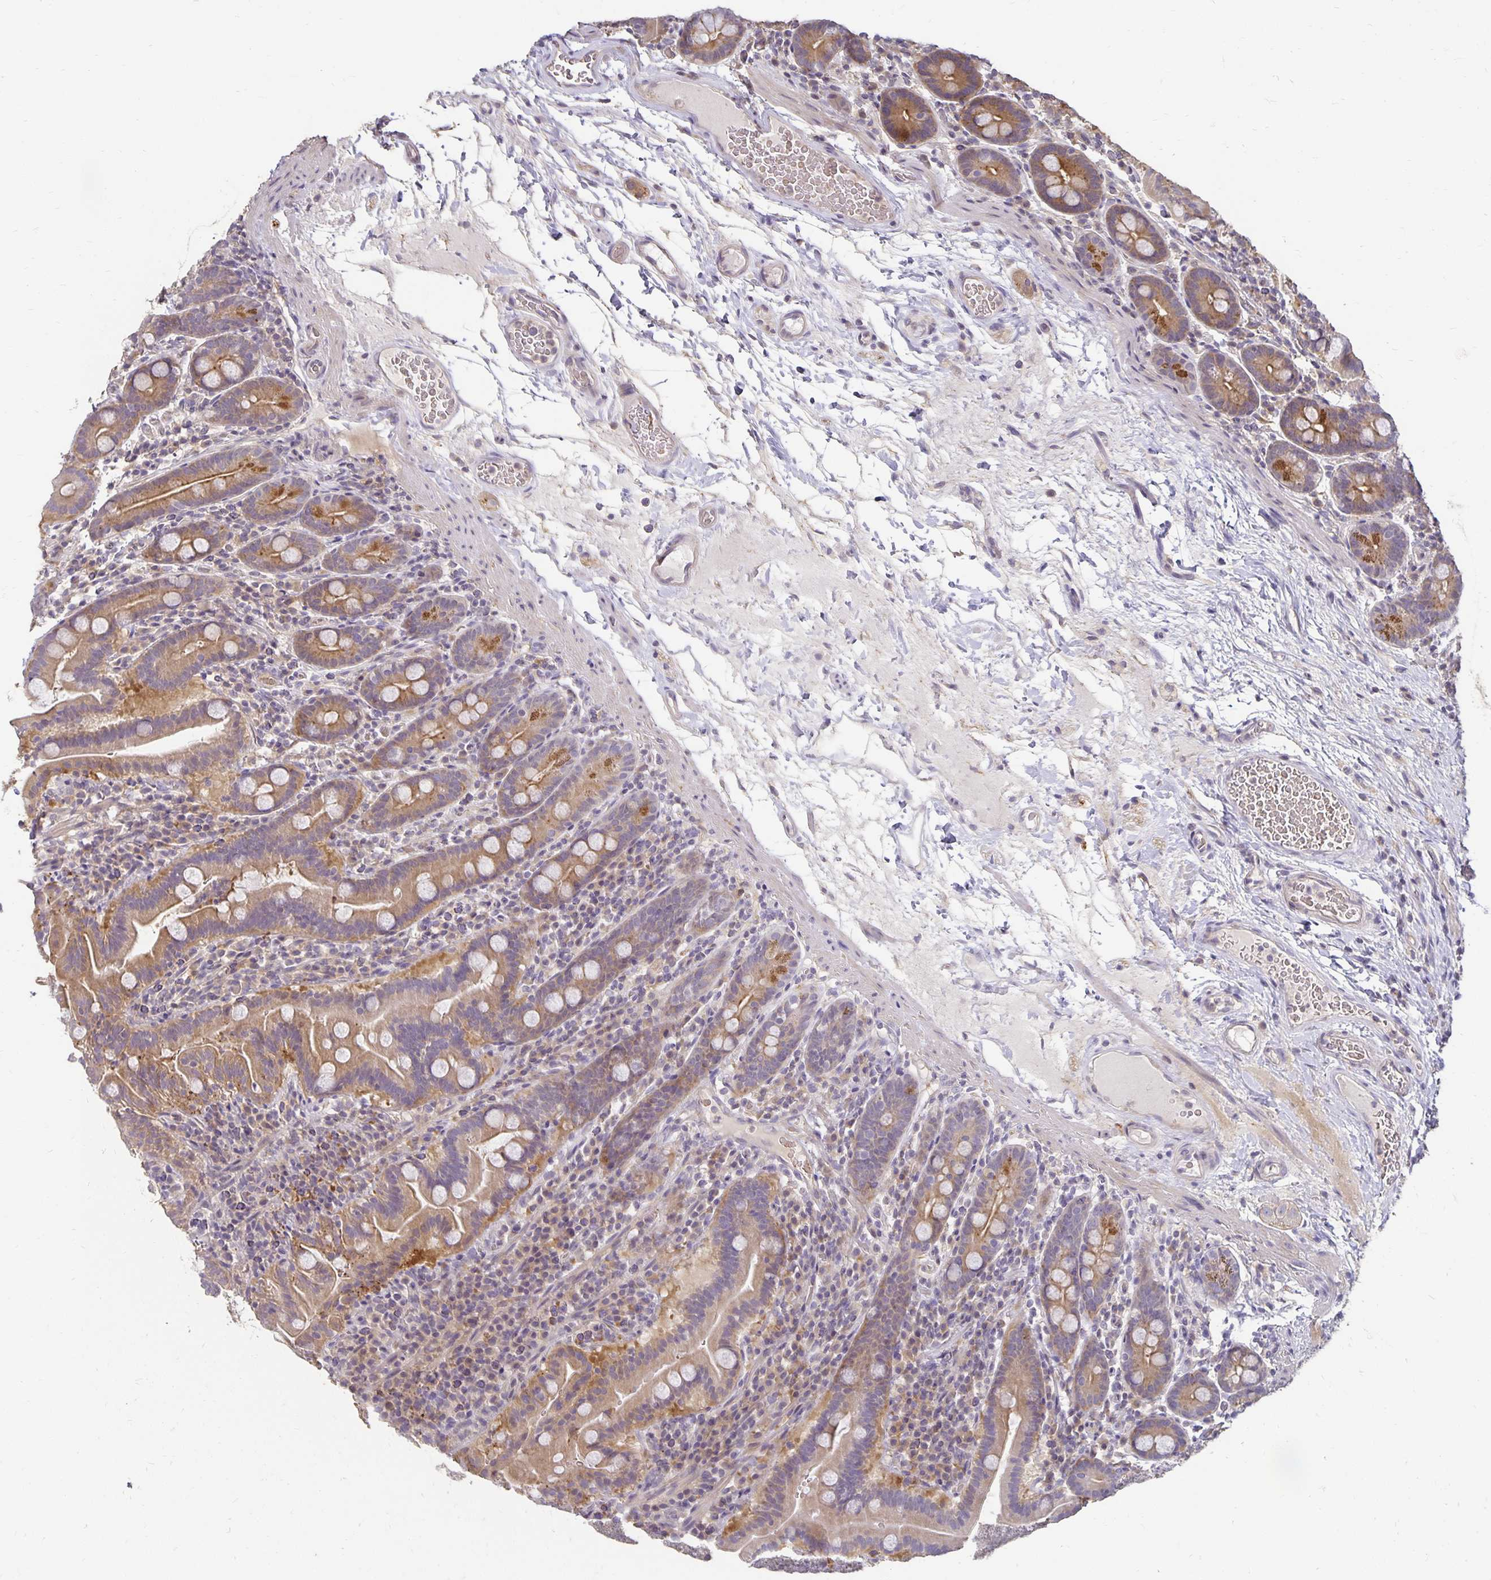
{"staining": {"intensity": "moderate", "quantity": "<25%", "location": "cytoplasmic/membranous"}, "tissue": "small intestine", "cell_type": "Glandular cells", "image_type": "normal", "snomed": [{"axis": "morphology", "description": "Normal tissue, NOS"}, {"axis": "topography", "description": "Small intestine"}], "caption": "Human small intestine stained for a protein (brown) shows moderate cytoplasmic/membranous positive positivity in about <25% of glandular cells.", "gene": "CST6", "patient": {"sex": "male", "age": 26}}